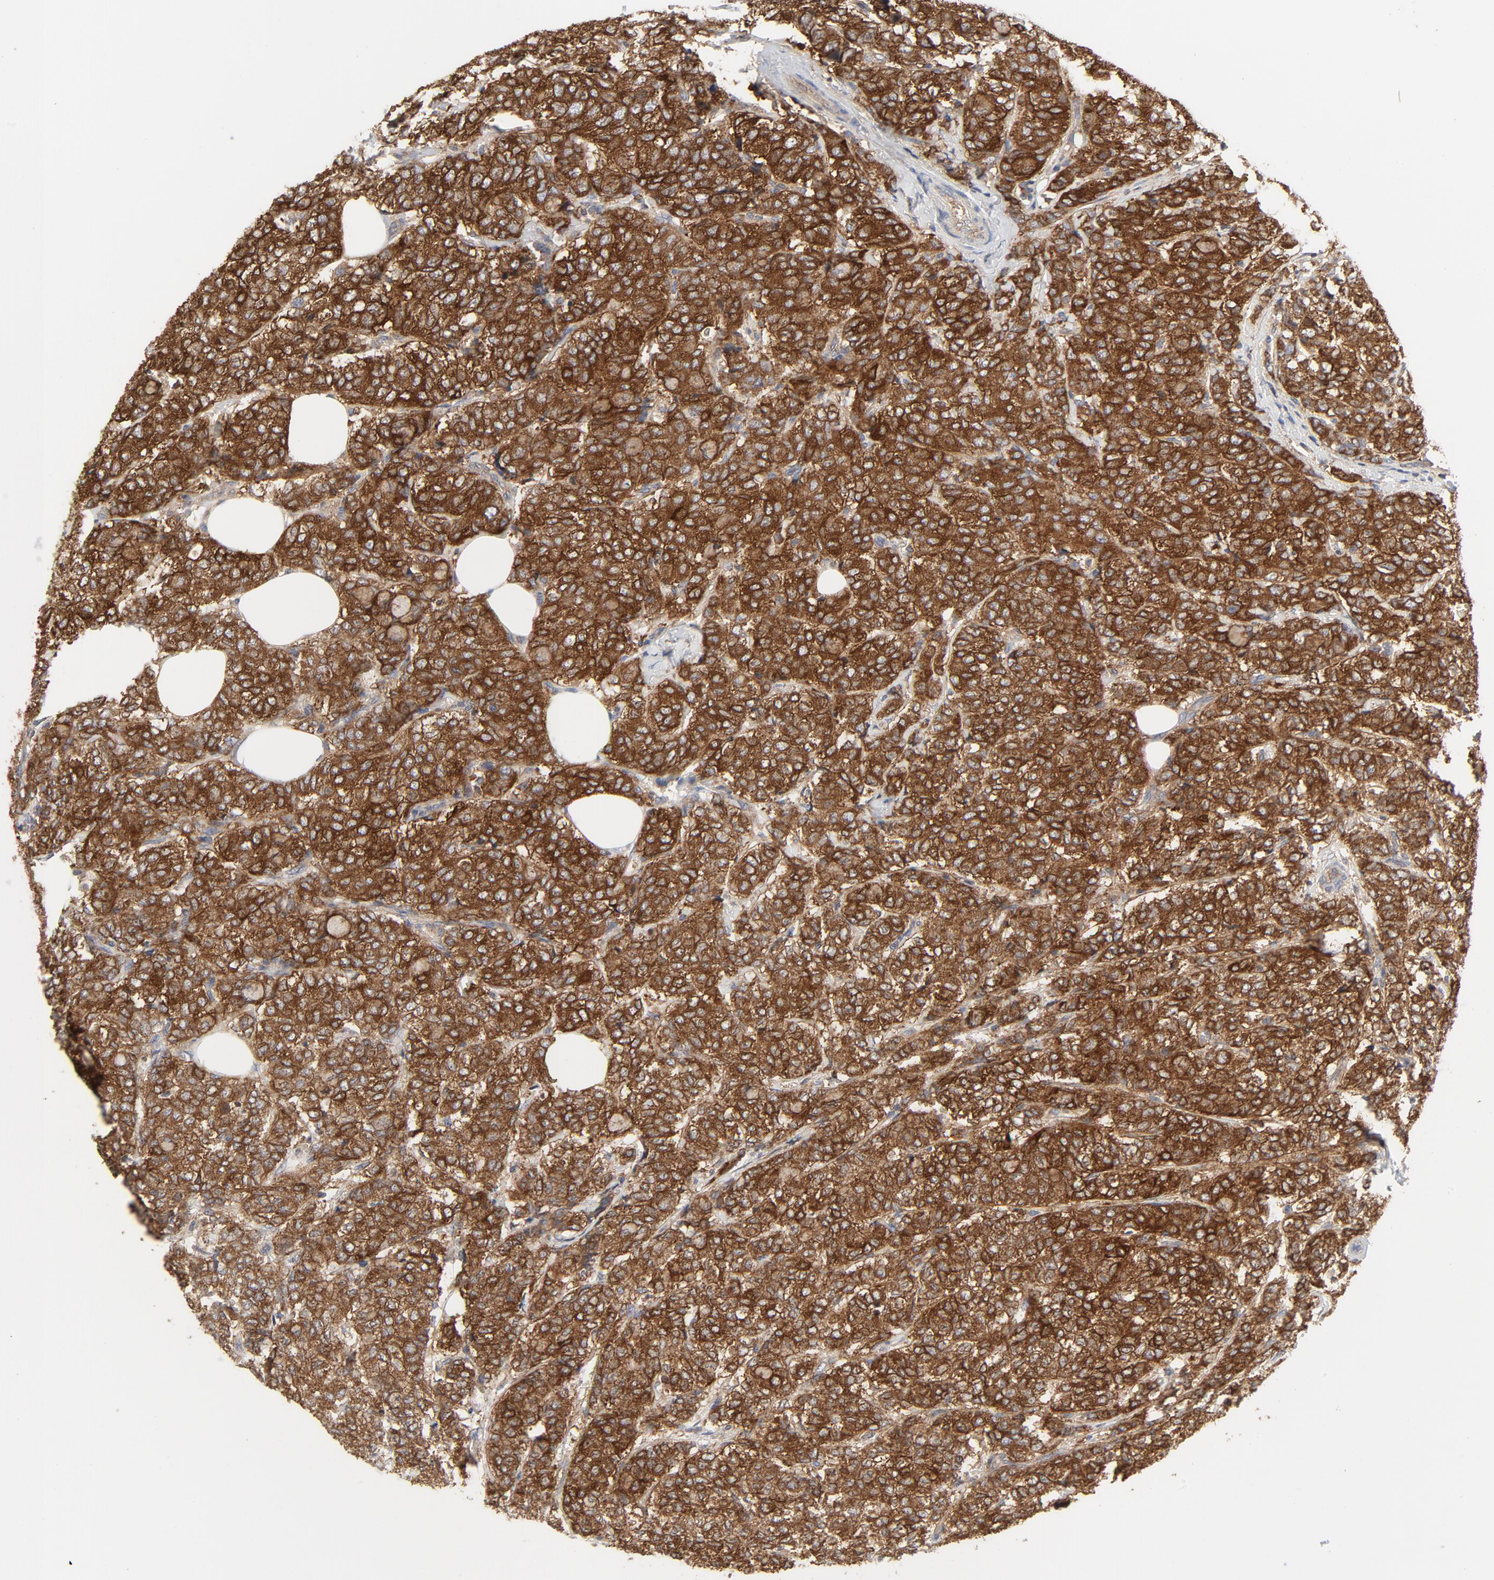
{"staining": {"intensity": "strong", "quantity": ">75%", "location": "cytoplasmic/membranous"}, "tissue": "breast cancer", "cell_type": "Tumor cells", "image_type": "cancer", "snomed": [{"axis": "morphology", "description": "Lobular carcinoma"}, {"axis": "topography", "description": "Breast"}], "caption": "Strong cytoplasmic/membranous positivity for a protein is seen in about >75% of tumor cells of breast lobular carcinoma using immunohistochemistry.", "gene": "RABEP1", "patient": {"sex": "female", "age": 60}}